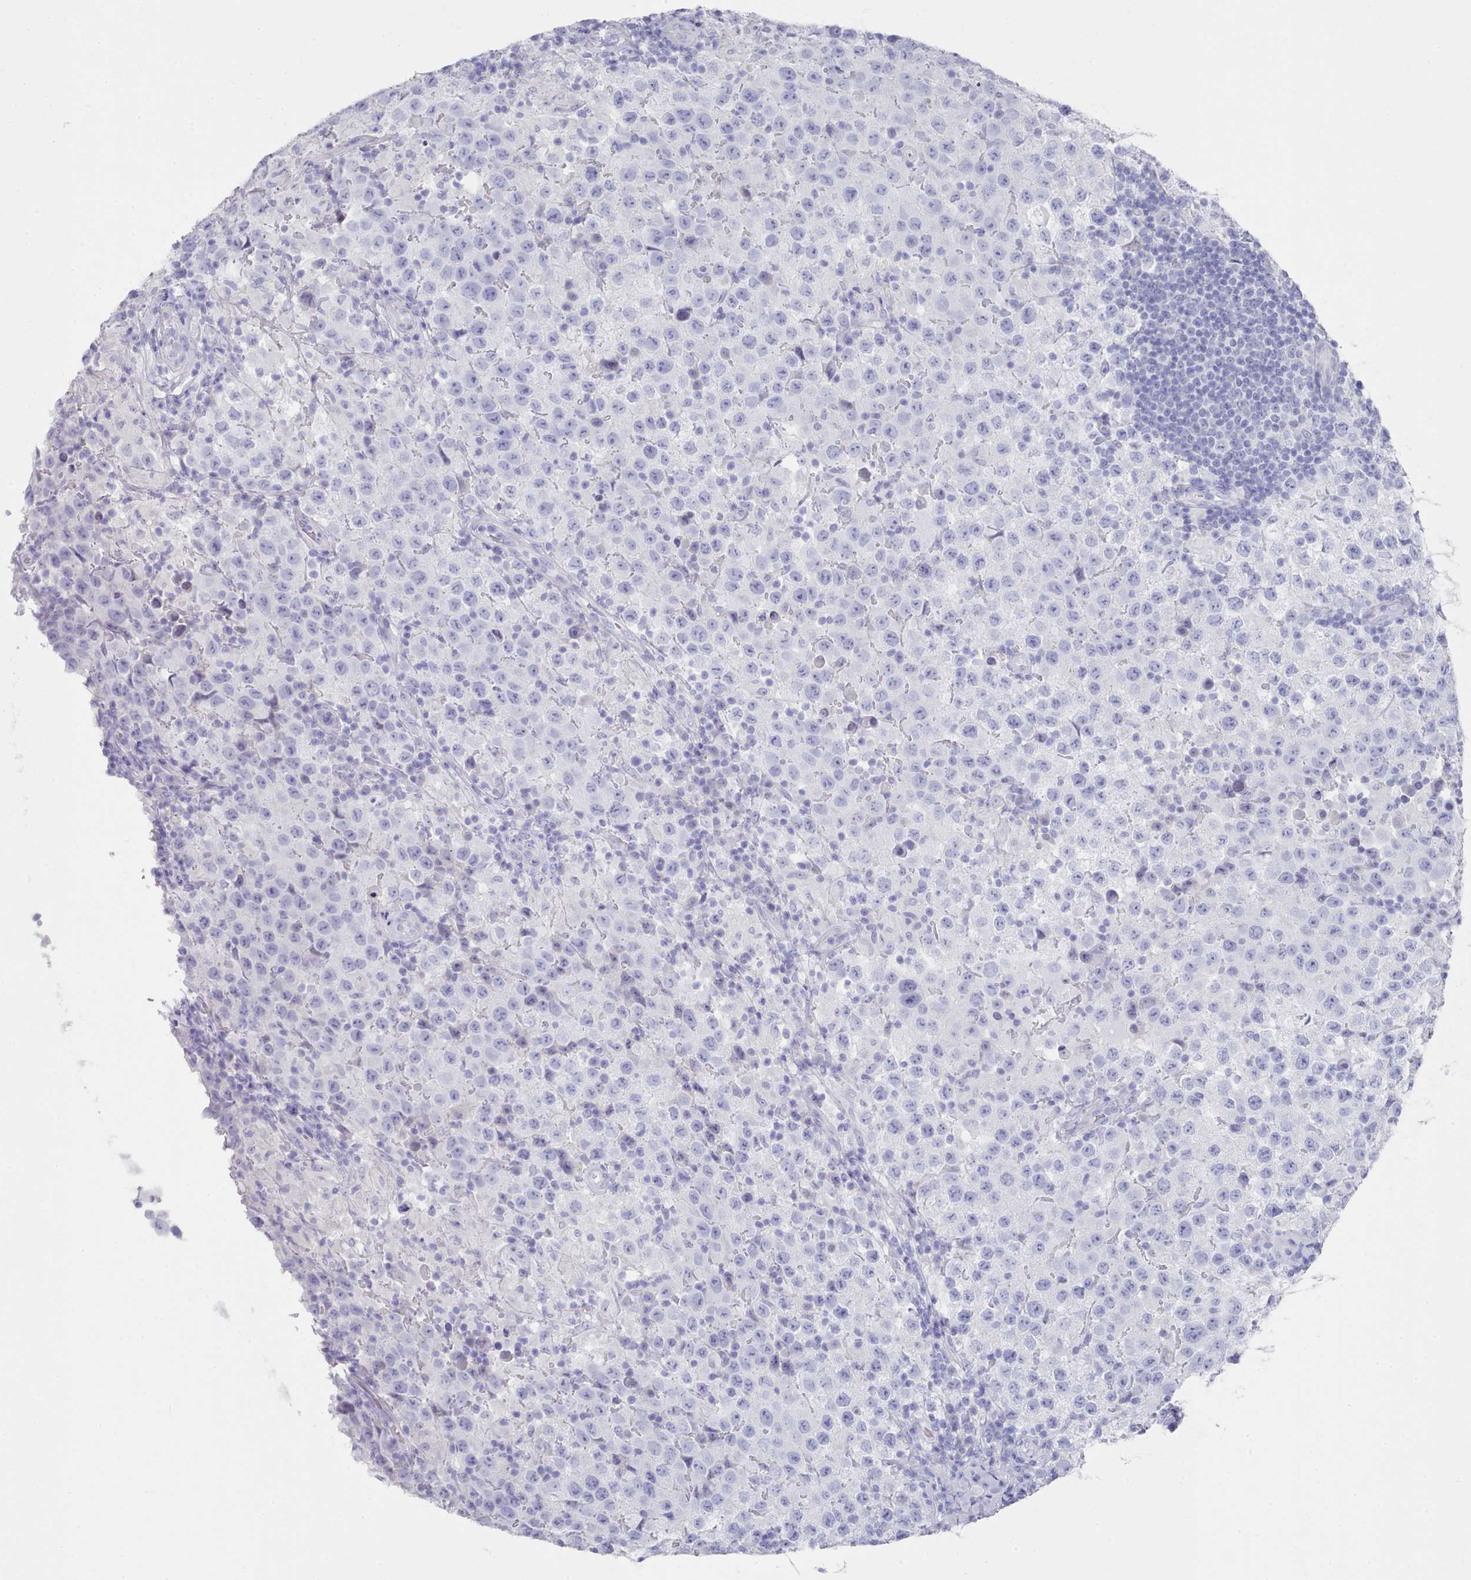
{"staining": {"intensity": "negative", "quantity": "none", "location": "none"}, "tissue": "testis cancer", "cell_type": "Tumor cells", "image_type": "cancer", "snomed": [{"axis": "morphology", "description": "Seminoma, NOS"}, {"axis": "morphology", "description": "Carcinoma, Embryonal, NOS"}, {"axis": "topography", "description": "Testis"}], "caption": "Photomicrograph shows no significant protein expression in tumor cells of embryonal carcinoma (testis).", "gene": "LRRC37A", "patient": {"sex": "male", "age": 41}}